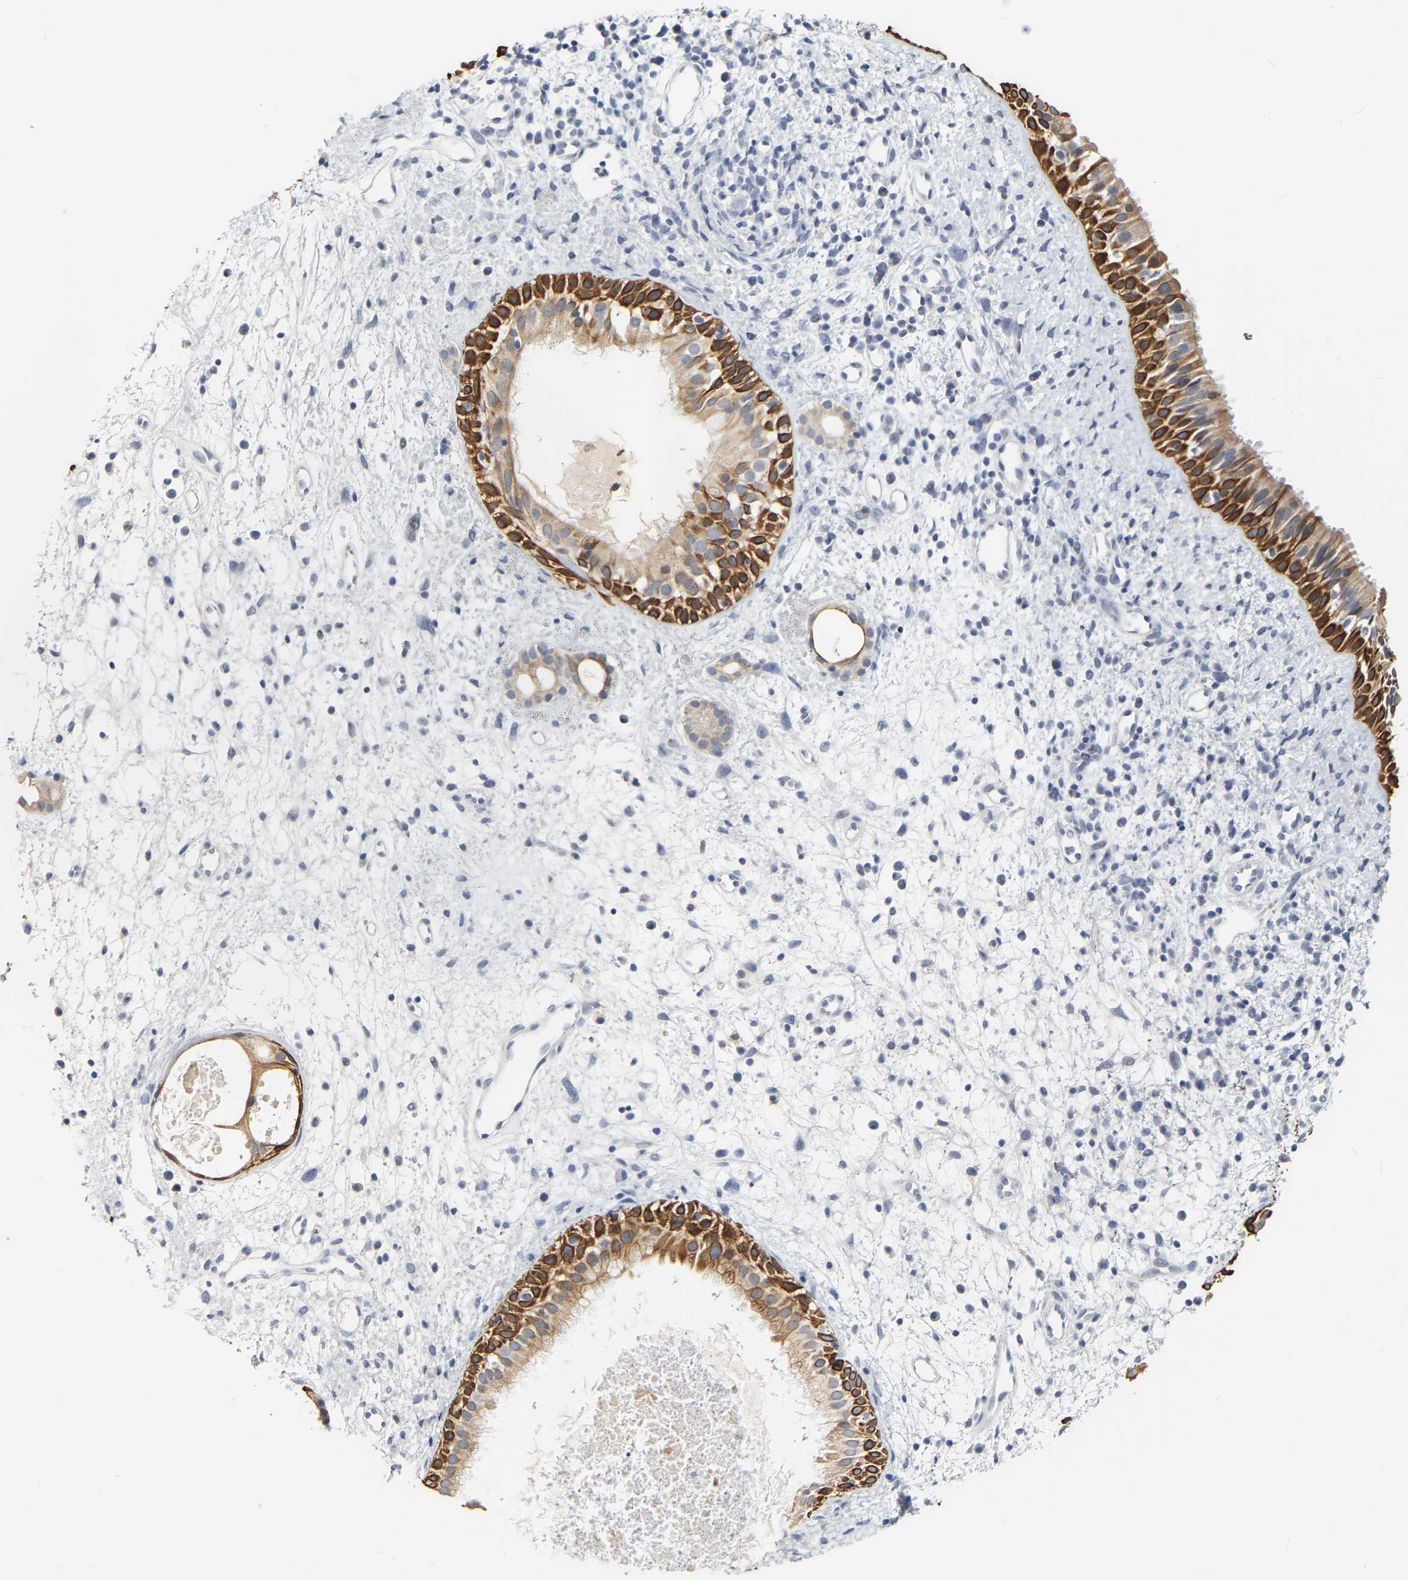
{"staining": {"intensity": "strong", "quantity": "25%-75%", "location": "cytoplasmic/membranous"}, "tissue": "nasopharynx", "cell_type": "Respiratory epithelial cells", "image_type": "normal", "snomed": [{"axis": "morphology", "description": "Normal tissue, NOS"}, {"axis": "topography", "description": "Nasopharynx"}], "caption": "Immunohistochemical staining of unremarkable human nasopharynx demonstrates 25%-75% levels of strong cytoplasmic/membranous protein staining in approximately 25%-75% of respiratory epithelial cells.", "gene": "KRT76", "patient": {"sex": "male", "age": 22}}